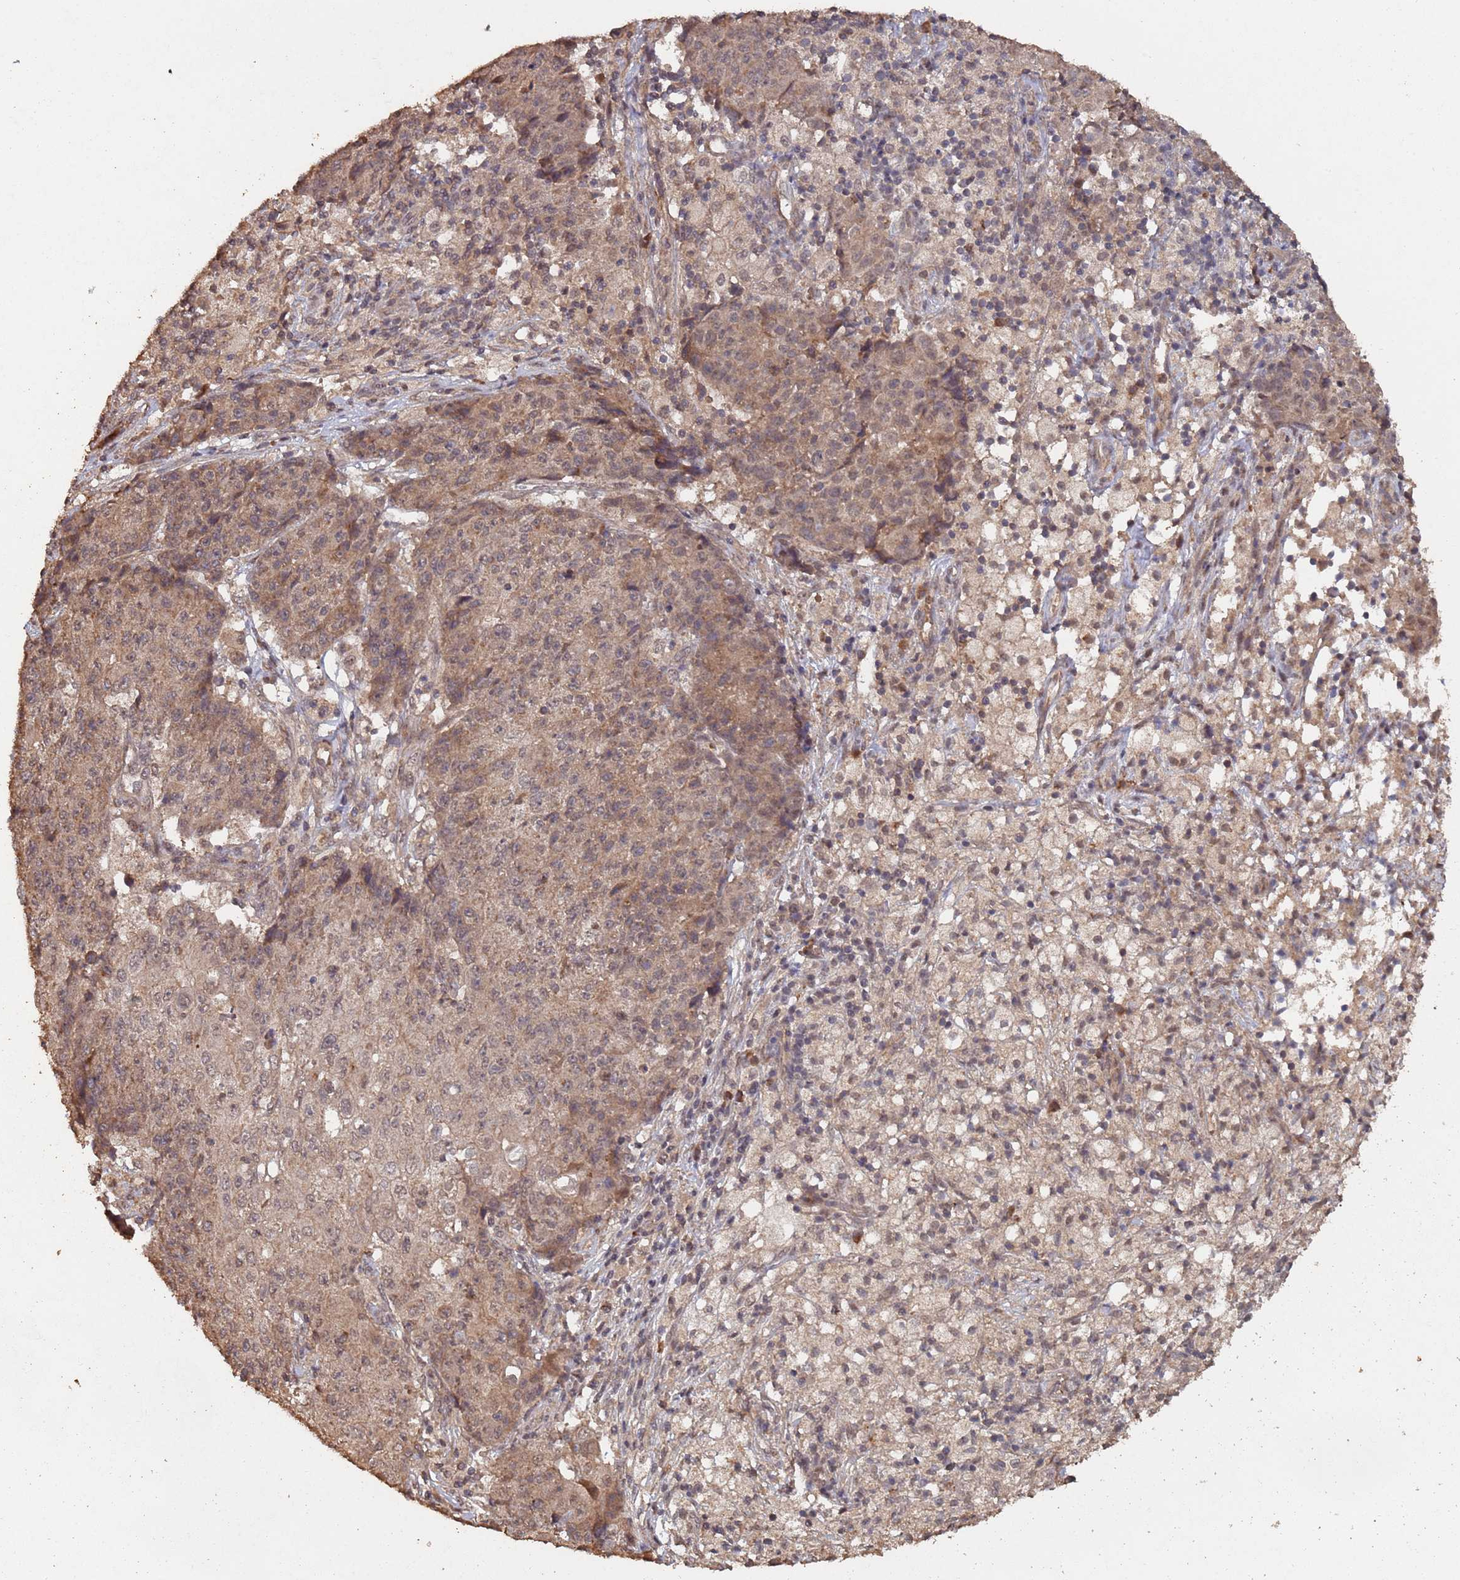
{"staining": {"intensity": "moderate", "quantity": "25%-75%", "location": "cytoplasmic/membranous"}, "tissue": "ovarian cancer", "cell_type": "Tumor cells", "image_type": "cancer", "snomed": [{"axis": "morphology", "description": "Carcinoma, endometroid"}, {"axis": "topography", "description": "Ovary"}], "caption": "The immunohistochemical stain labels moderate cytoplasmic/membranous positivity in tumor cells of ovarian cancer (endometroid carcinoma) tissue.", "gene": "FRAT1", "patient": {"sex": "female", "age": 42}}